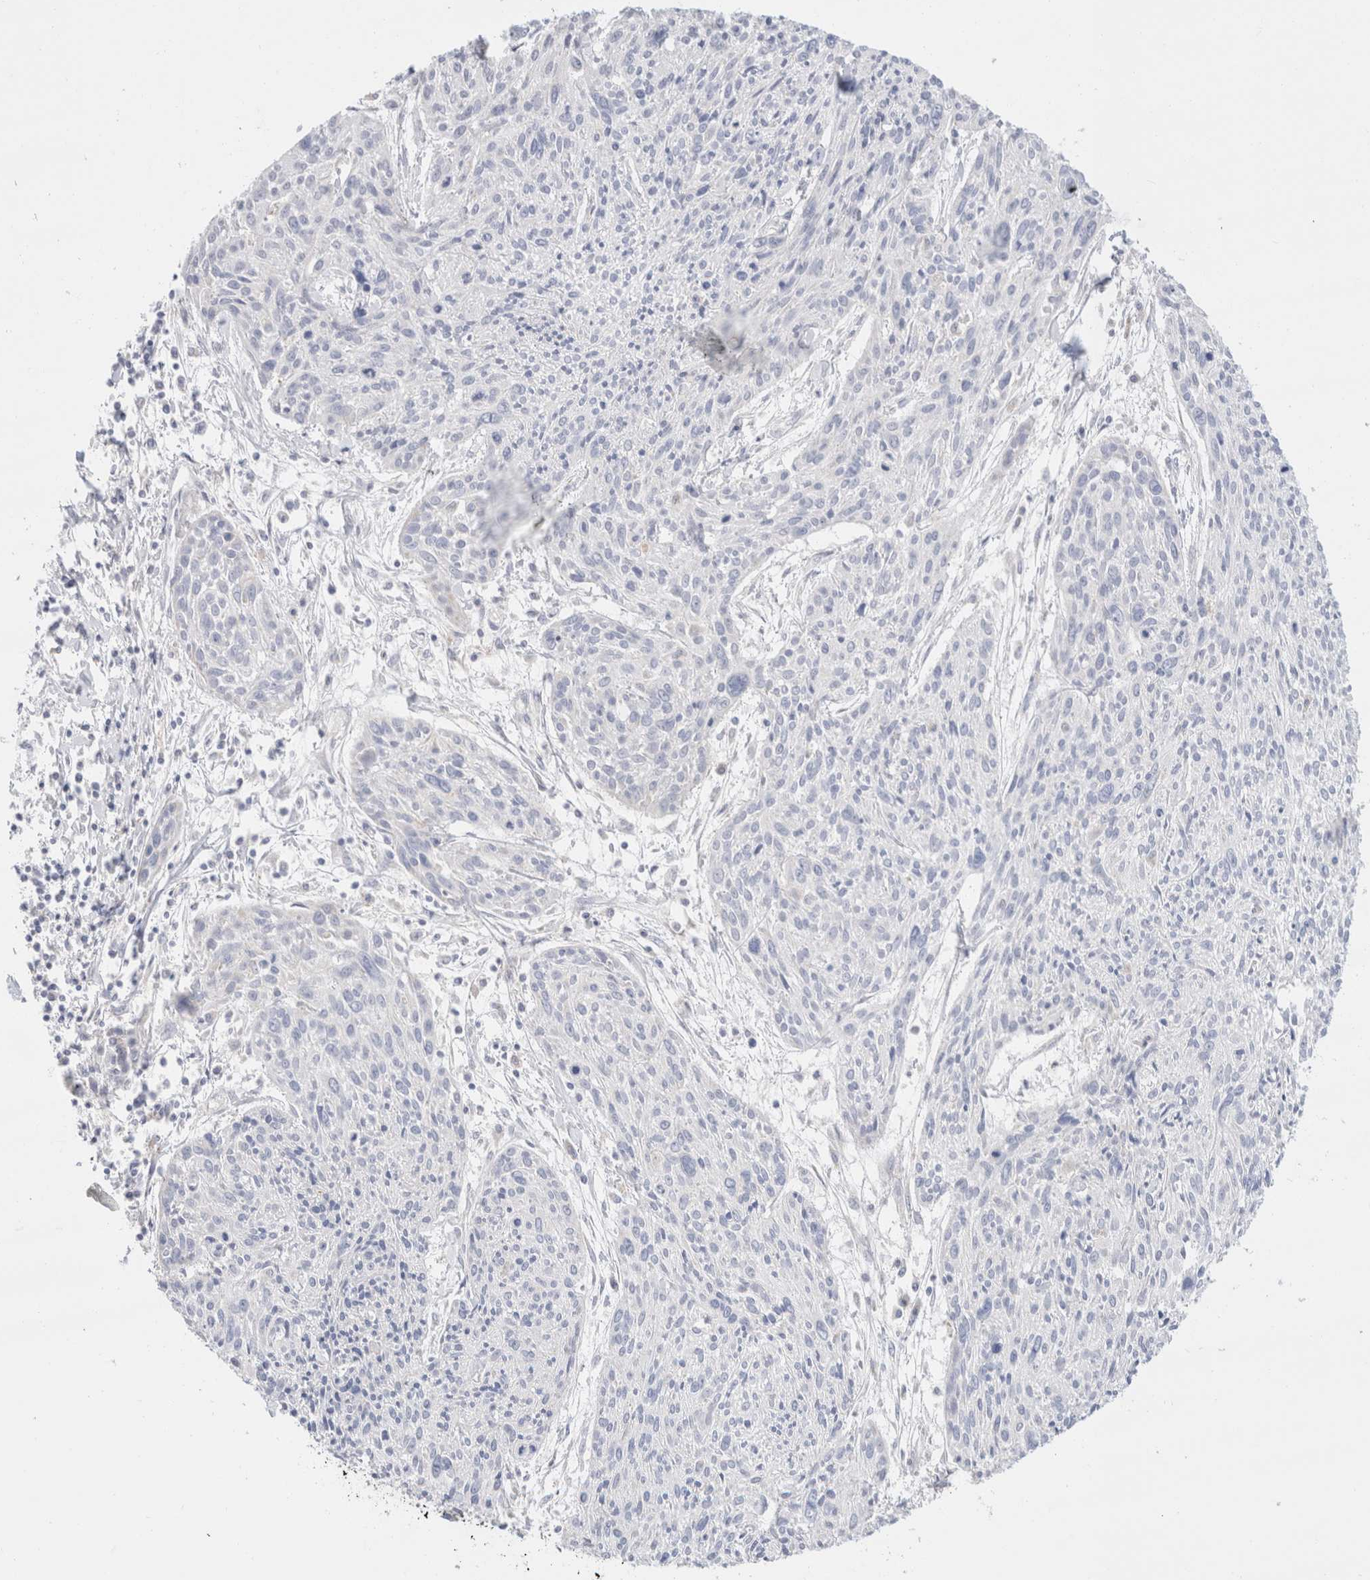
{"staining": {"intensity": "negative", "quantity": "none", "location": "none"}, "tissue": "cervical cancer", "cell_type": "Tumor cells", "image_type": "cancer", "snomed": [{"axis": "morphology", "description": "Squamous cell carcinoma, NOS"}, {"axis": "topography", "description": "Cervix"}], "caption": "Tumor cells are negative for brown protein staining in cervical squamous cell carcinoma. Nuclei are stained in blue.", "gene": "ATP6V1C1", "patient": {"sex": "female", "age": 51}}